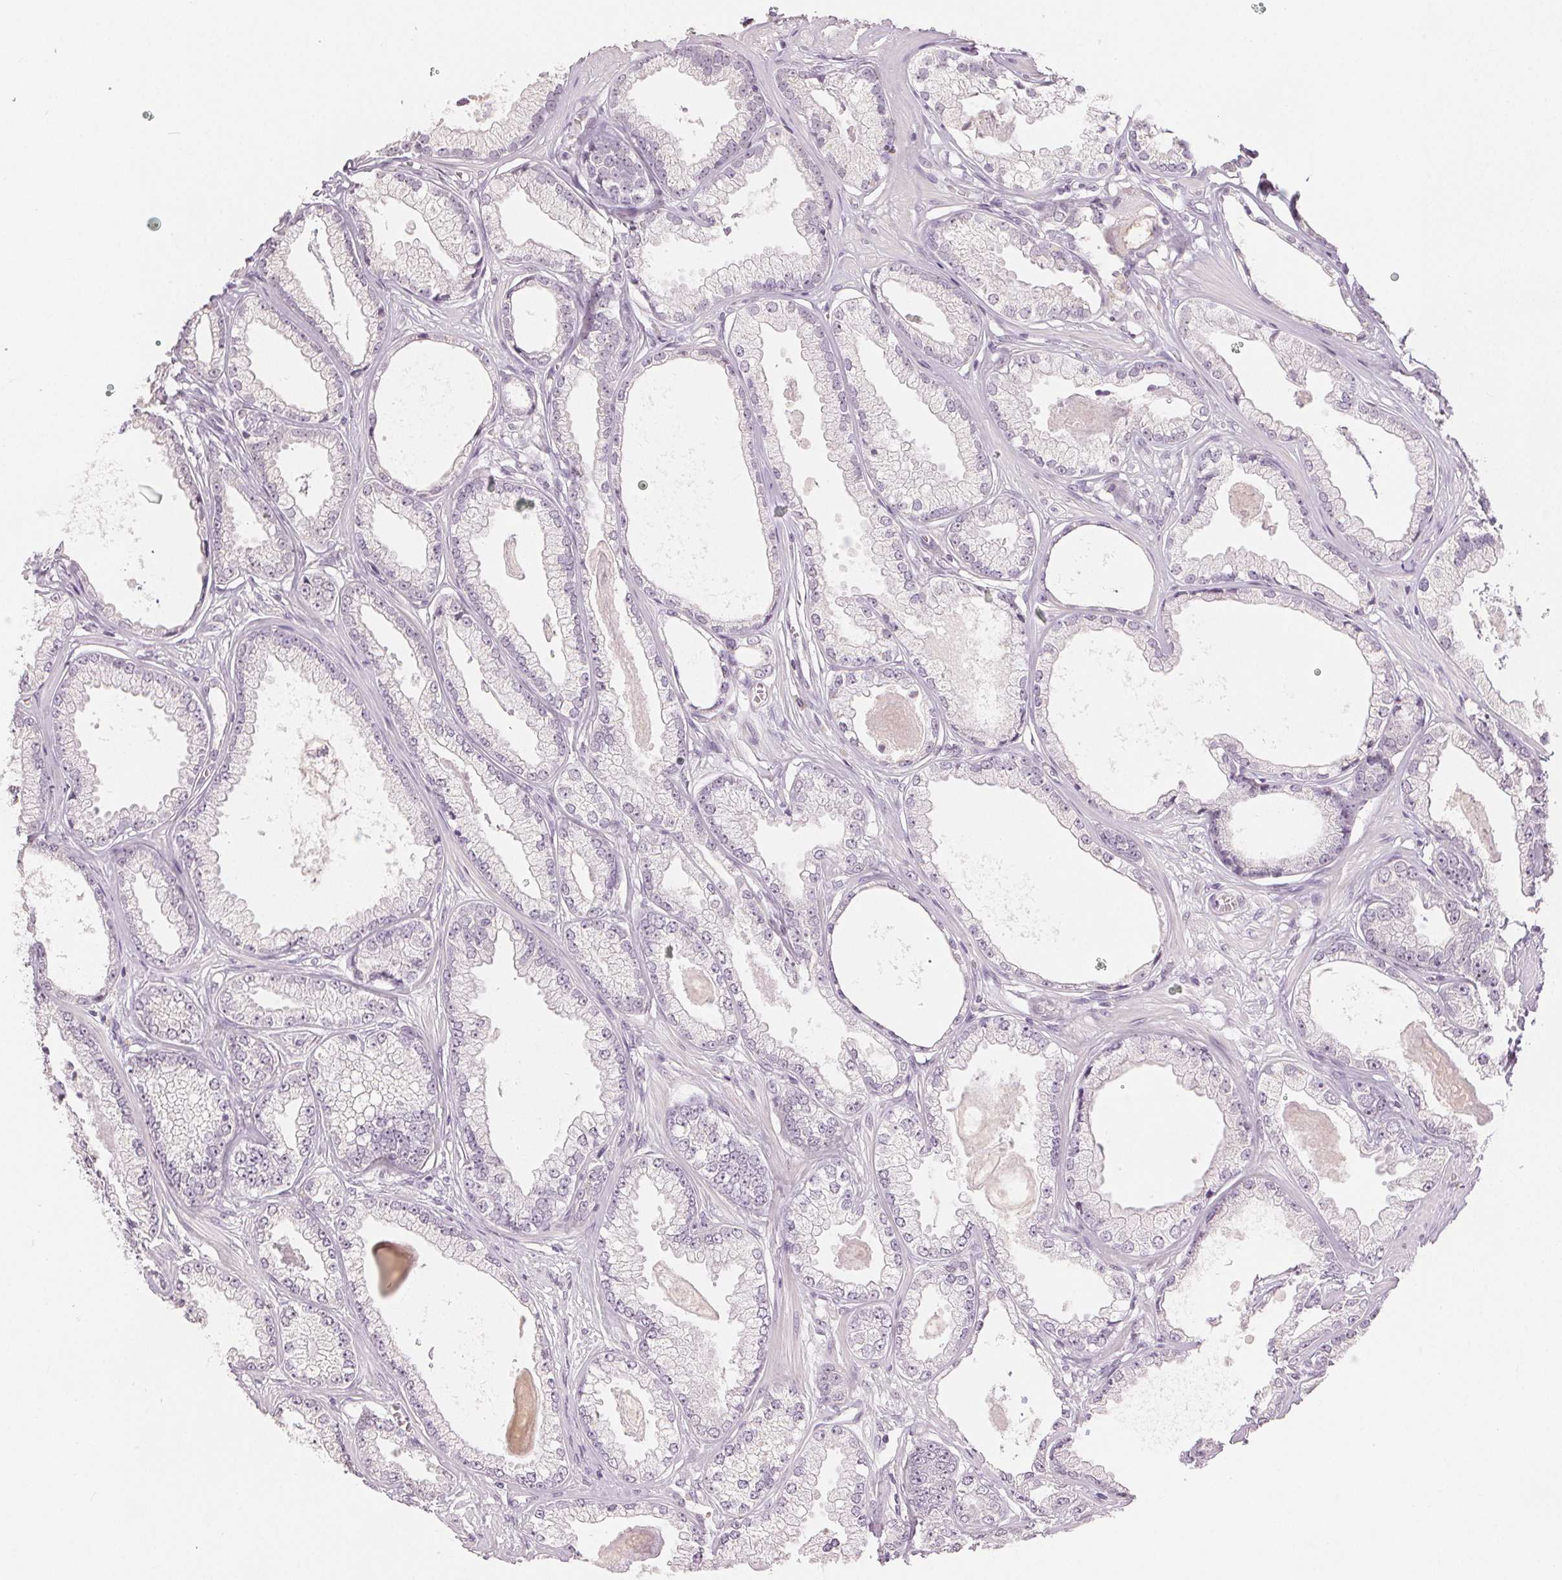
{"staining": {"intensity": "negative", "quantity": "none", "location": "none"}, "tissue": "prostate cancer", "cell_type": "Tumor cells", "image_type": "cancer", "snomed": [{"axis": "morphology", "description": "Adenocarcinoma, Low grade"}, {"axis": "topography", "description": "Prostate"}], "caption": "Adenocarcinoma (low-grade) (prostate) stained for a protein using immunohistochemistry reveals no staining tumor cells.", "gene": "SLC27A5", "patient": {"sex": "male", "age": 64}}